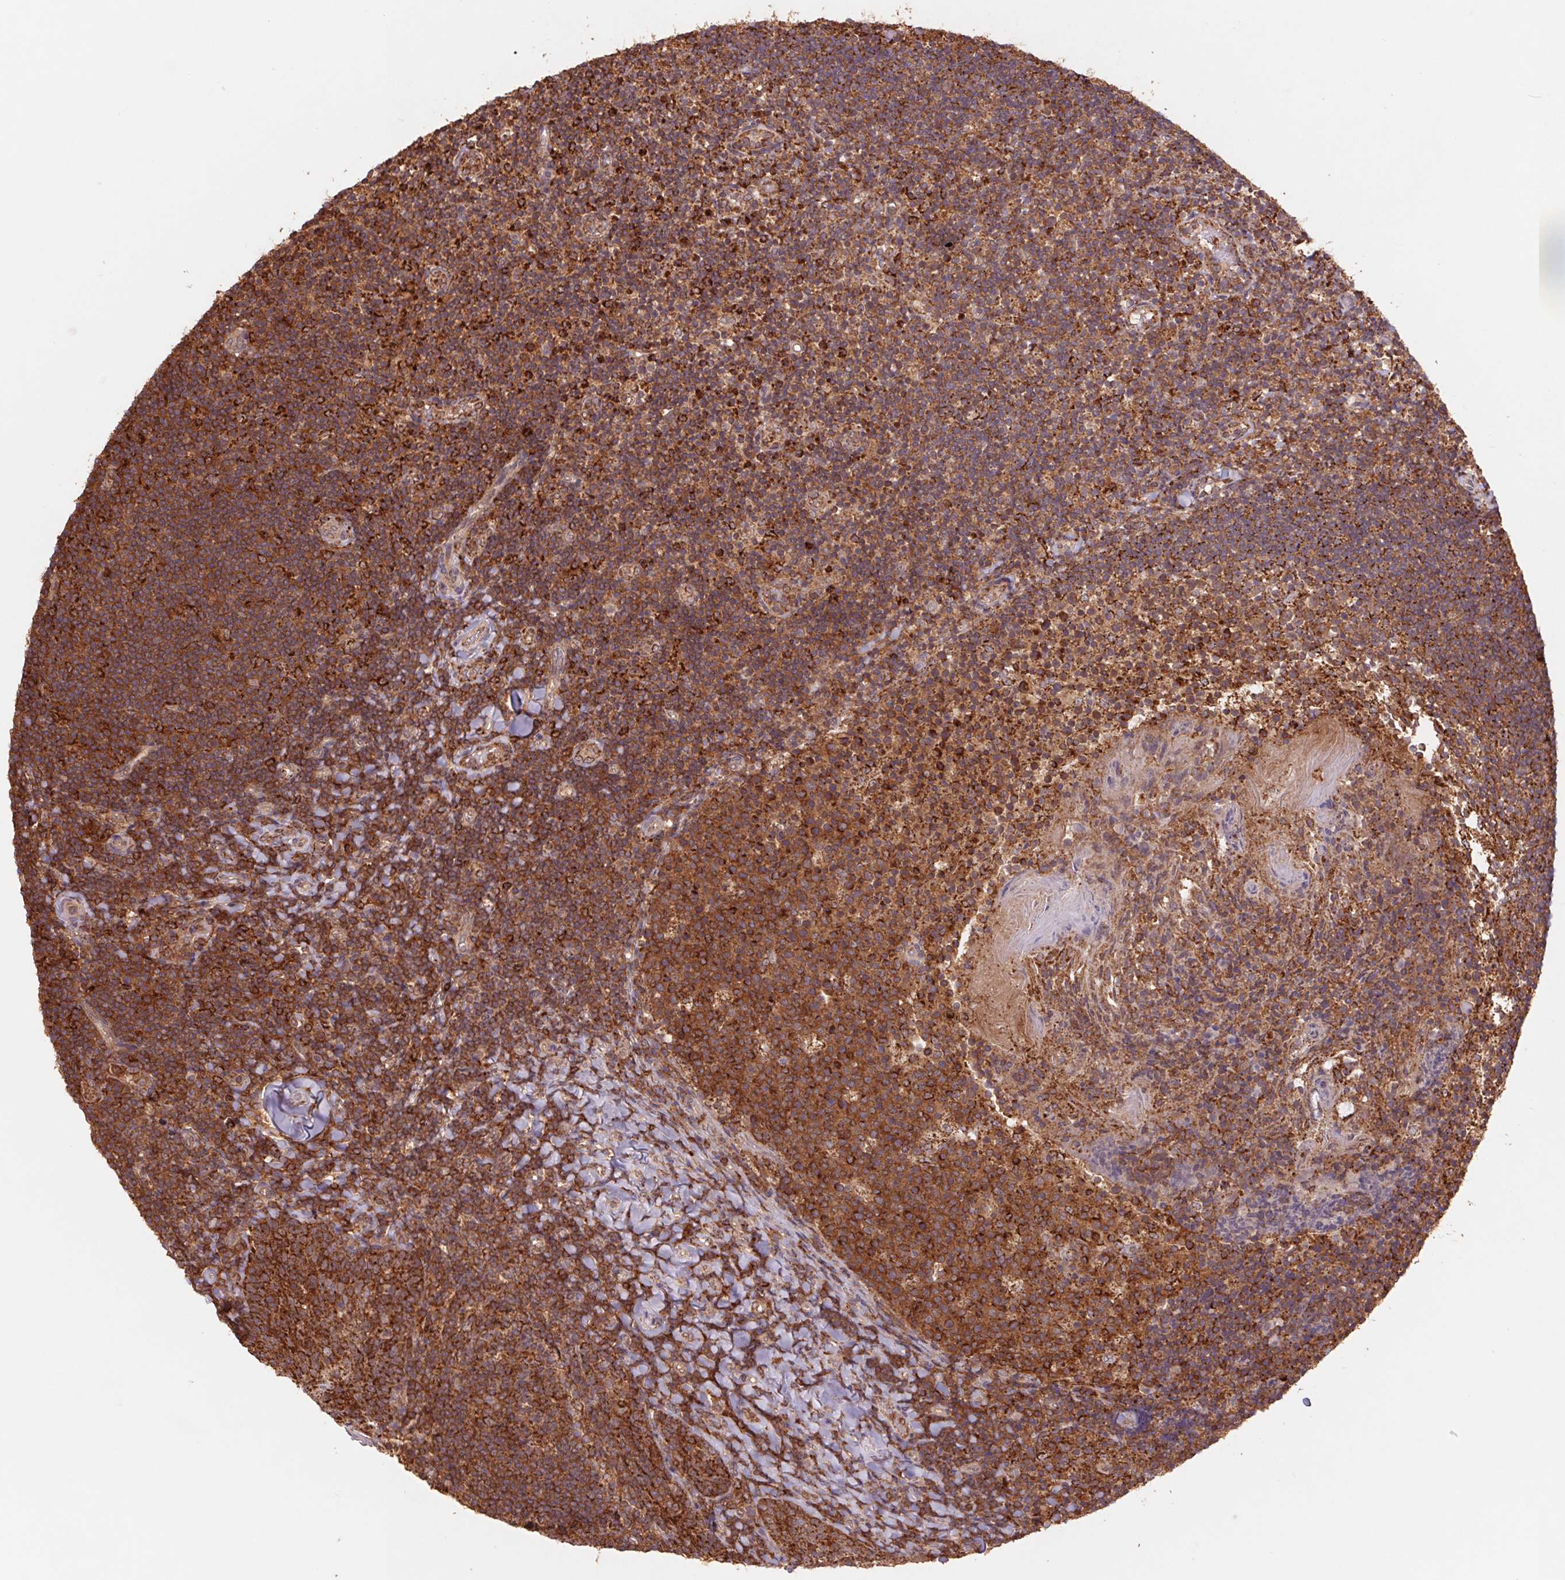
{"staining": {"intensity": "strong", "quantity": ">75%", "location": "cytoplasmic/membranous"}, "tissue": "tonsil", "cell_type": "Non-germinal center cells", "image_type": "normal", "snomed": [{"axis": "morphology", "description": "Normal tissue, NOS"}, {"axis": "topography", "description": "Tonsil"}], "caption": "The photomicrograph shows immunohistochemical staining of benign tonsil. There is strong cytoplasmic/membranous staining is present in approximately >75% of non-germinal center cells.", "gene": "URM1", "patient": {"sex": "female", "age": 10}}